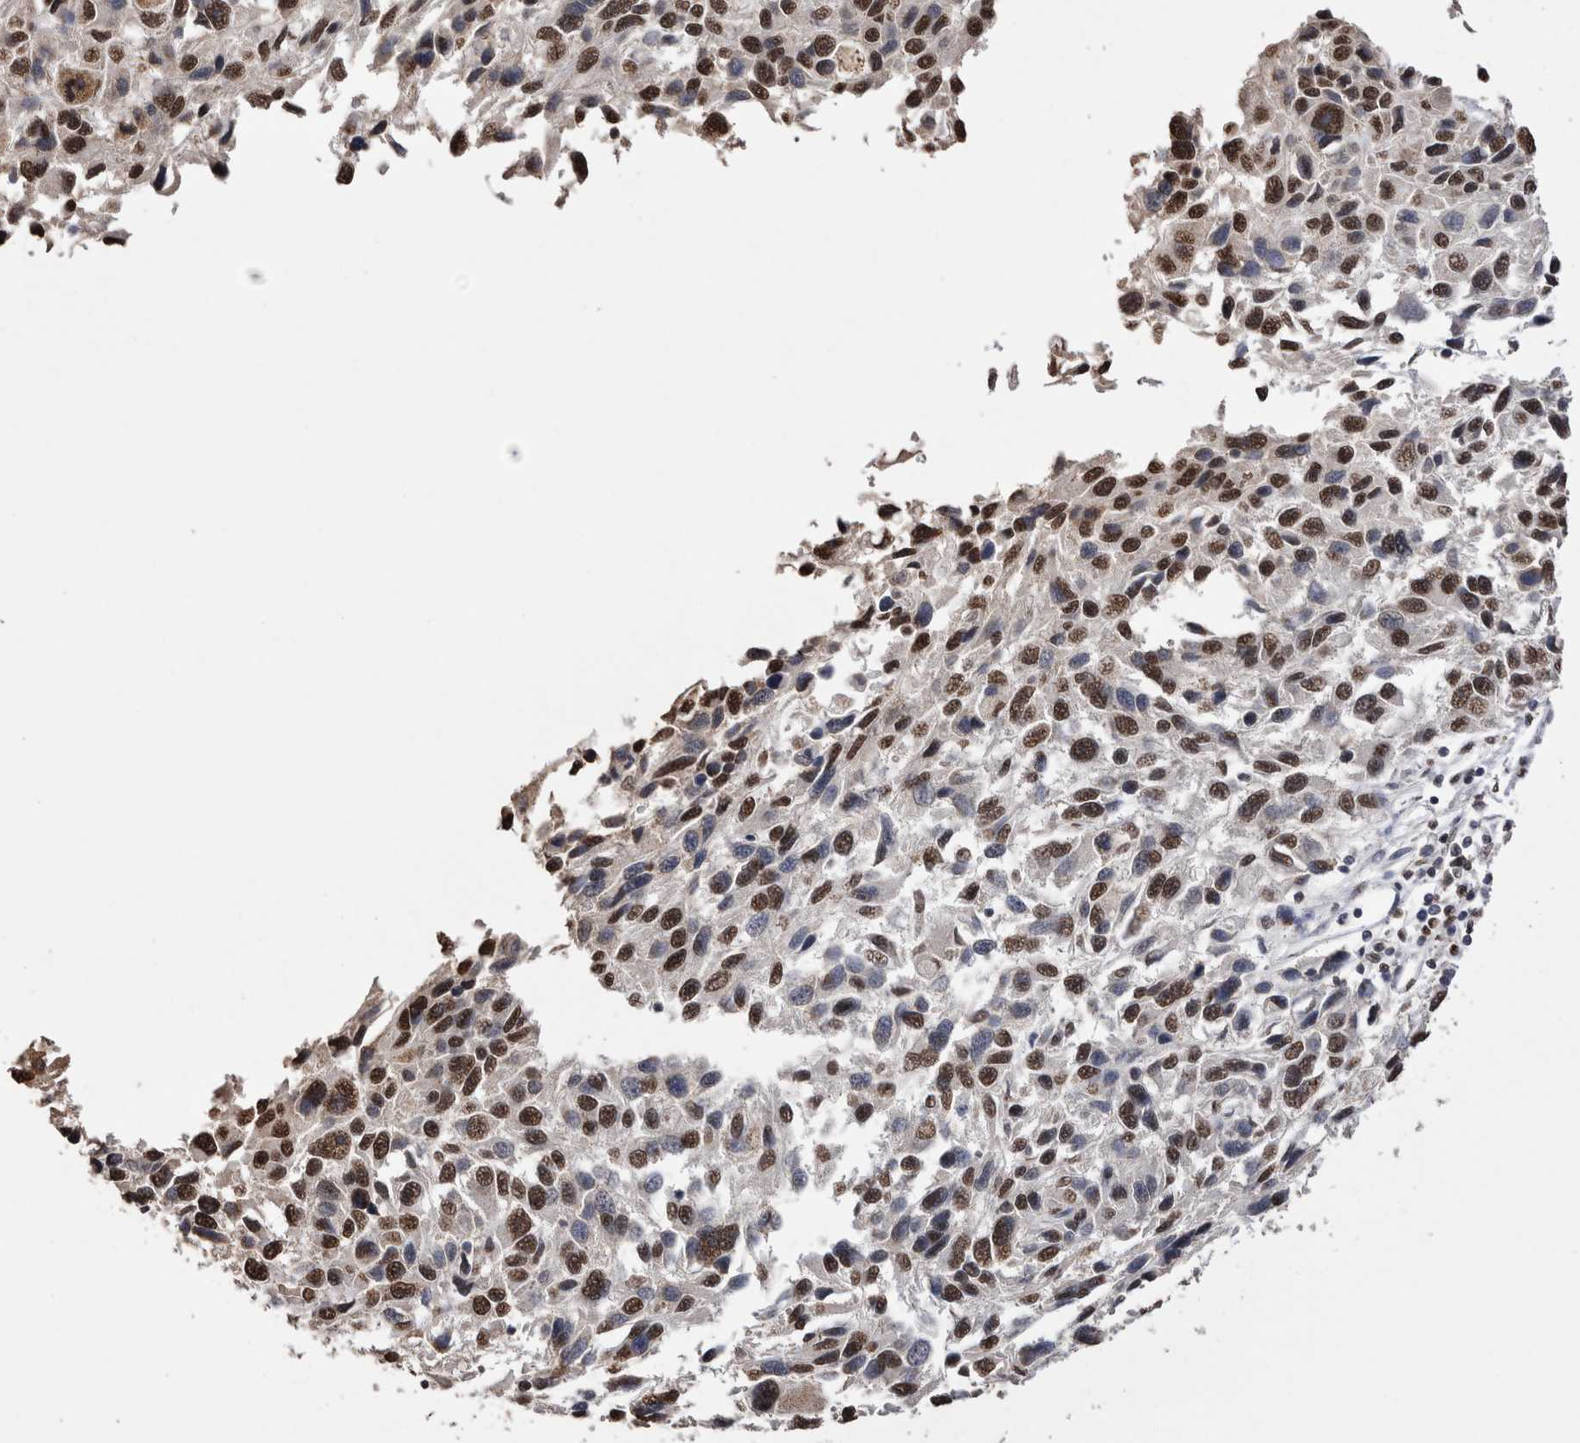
{"staining": {"intensity": "strong", "quantity": ">75%", "location": "nuclear"}, "tissue": "melanoma", "cell_type": "Tumor cells", "image_type": "cancer", "snomed": [{"axis": "morphology", "description": "Malignant melanoma, NOS"}, {"axis": "topography", "description": "Skin"}], "caption": "Human melanoma stained with a protein marker shows strong staining in tumor cells.", "gene": "NTHL1", "patient": {"sex": "male", "age": 53}}